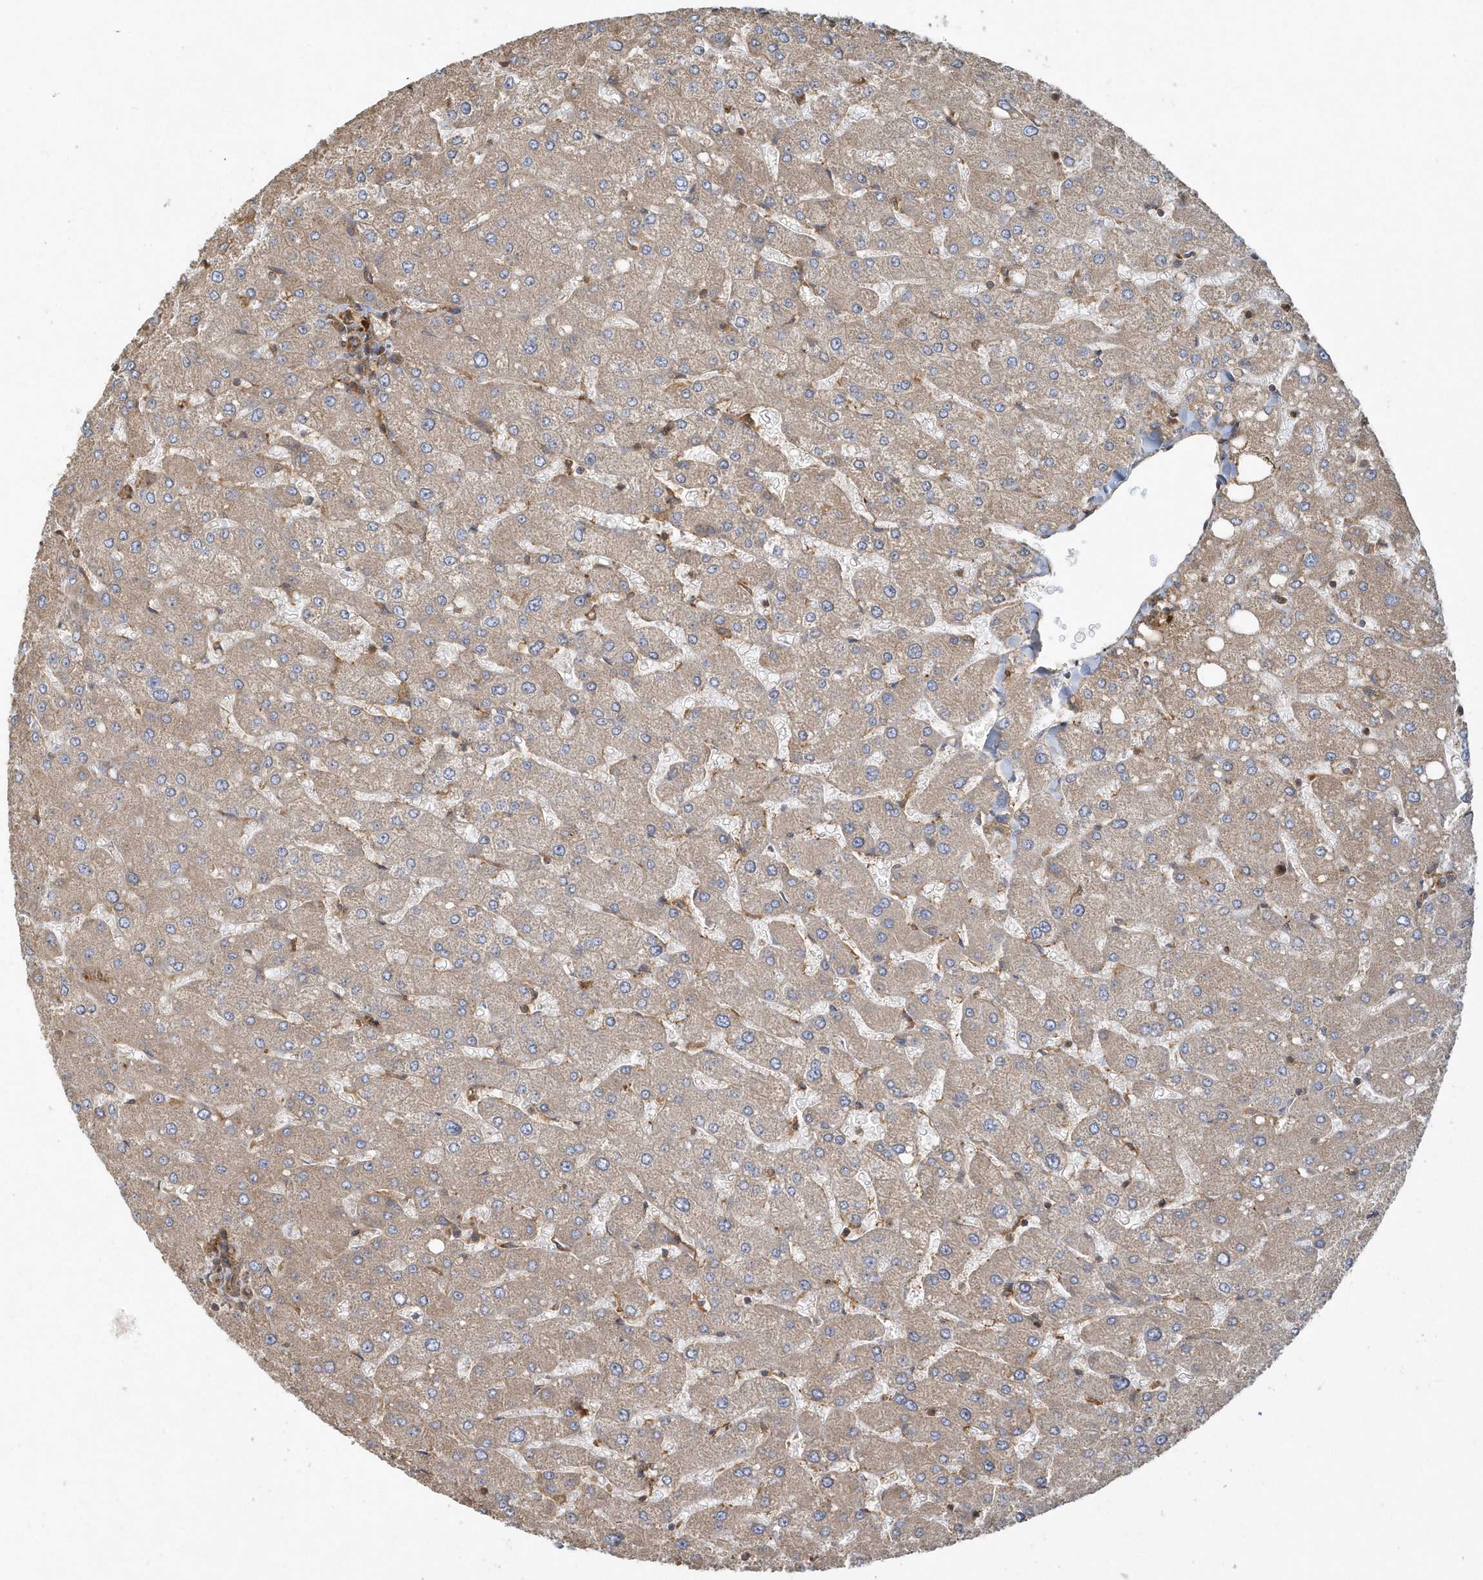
{"staining": {"intensity": "moderate", "quantity": ">75%", "location": "cytoplasmic/membranous"}, "tissue": "liver", "cell_type": "Cholangiocytes", "image_type": "normal", "snomed": [{"axis": "morphology", "description": "Normal tissue, NOS"}, {"axis": "topography", "description": "Liver"}], "caption": "Human liver stained for a protein (brown) demonstrates moderate cytoplasmic/membranous positive expression in approximately >75% of cholangiocytes.", "gene": "TRAIP", "patient": {"sex": "male", "age": 55}}